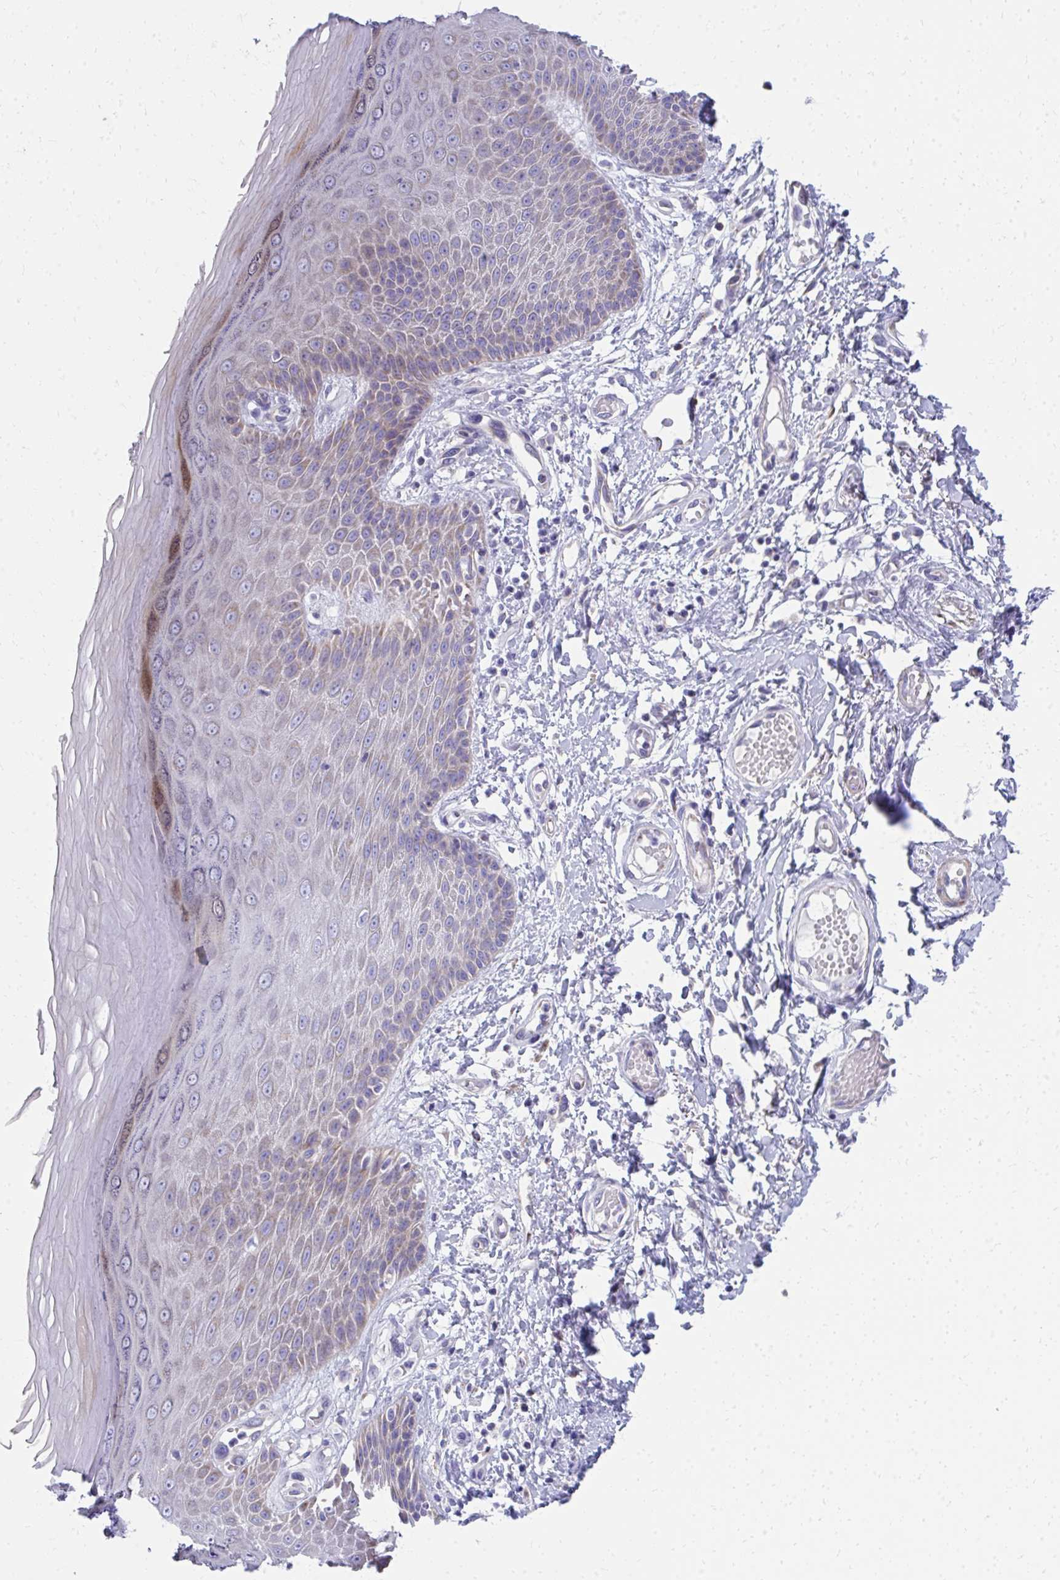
{"staining": {"intensity": "moderate", "quantity": "25%-75%", "location": "cytoplasmic/membranous"}, "tissue": "skin", "cell_type": "Epidermal cells", "image_type": "normal", "snomed": [{"axis": "morphology", "description": "Normal tissue, NOS"}, {"axis": "topography", "description": "Anal"}, {"axis": "topography", "description": "Peripheral nerve tissue"}], "caption": "Normal skin was stained to show a protein in brown. There is medium levels of moderate cytoplasmic/membranous staining in about 25%-75% of epidermal cells.", "gene": "IL37", "patient": {"sex": "male", "age": 78}}